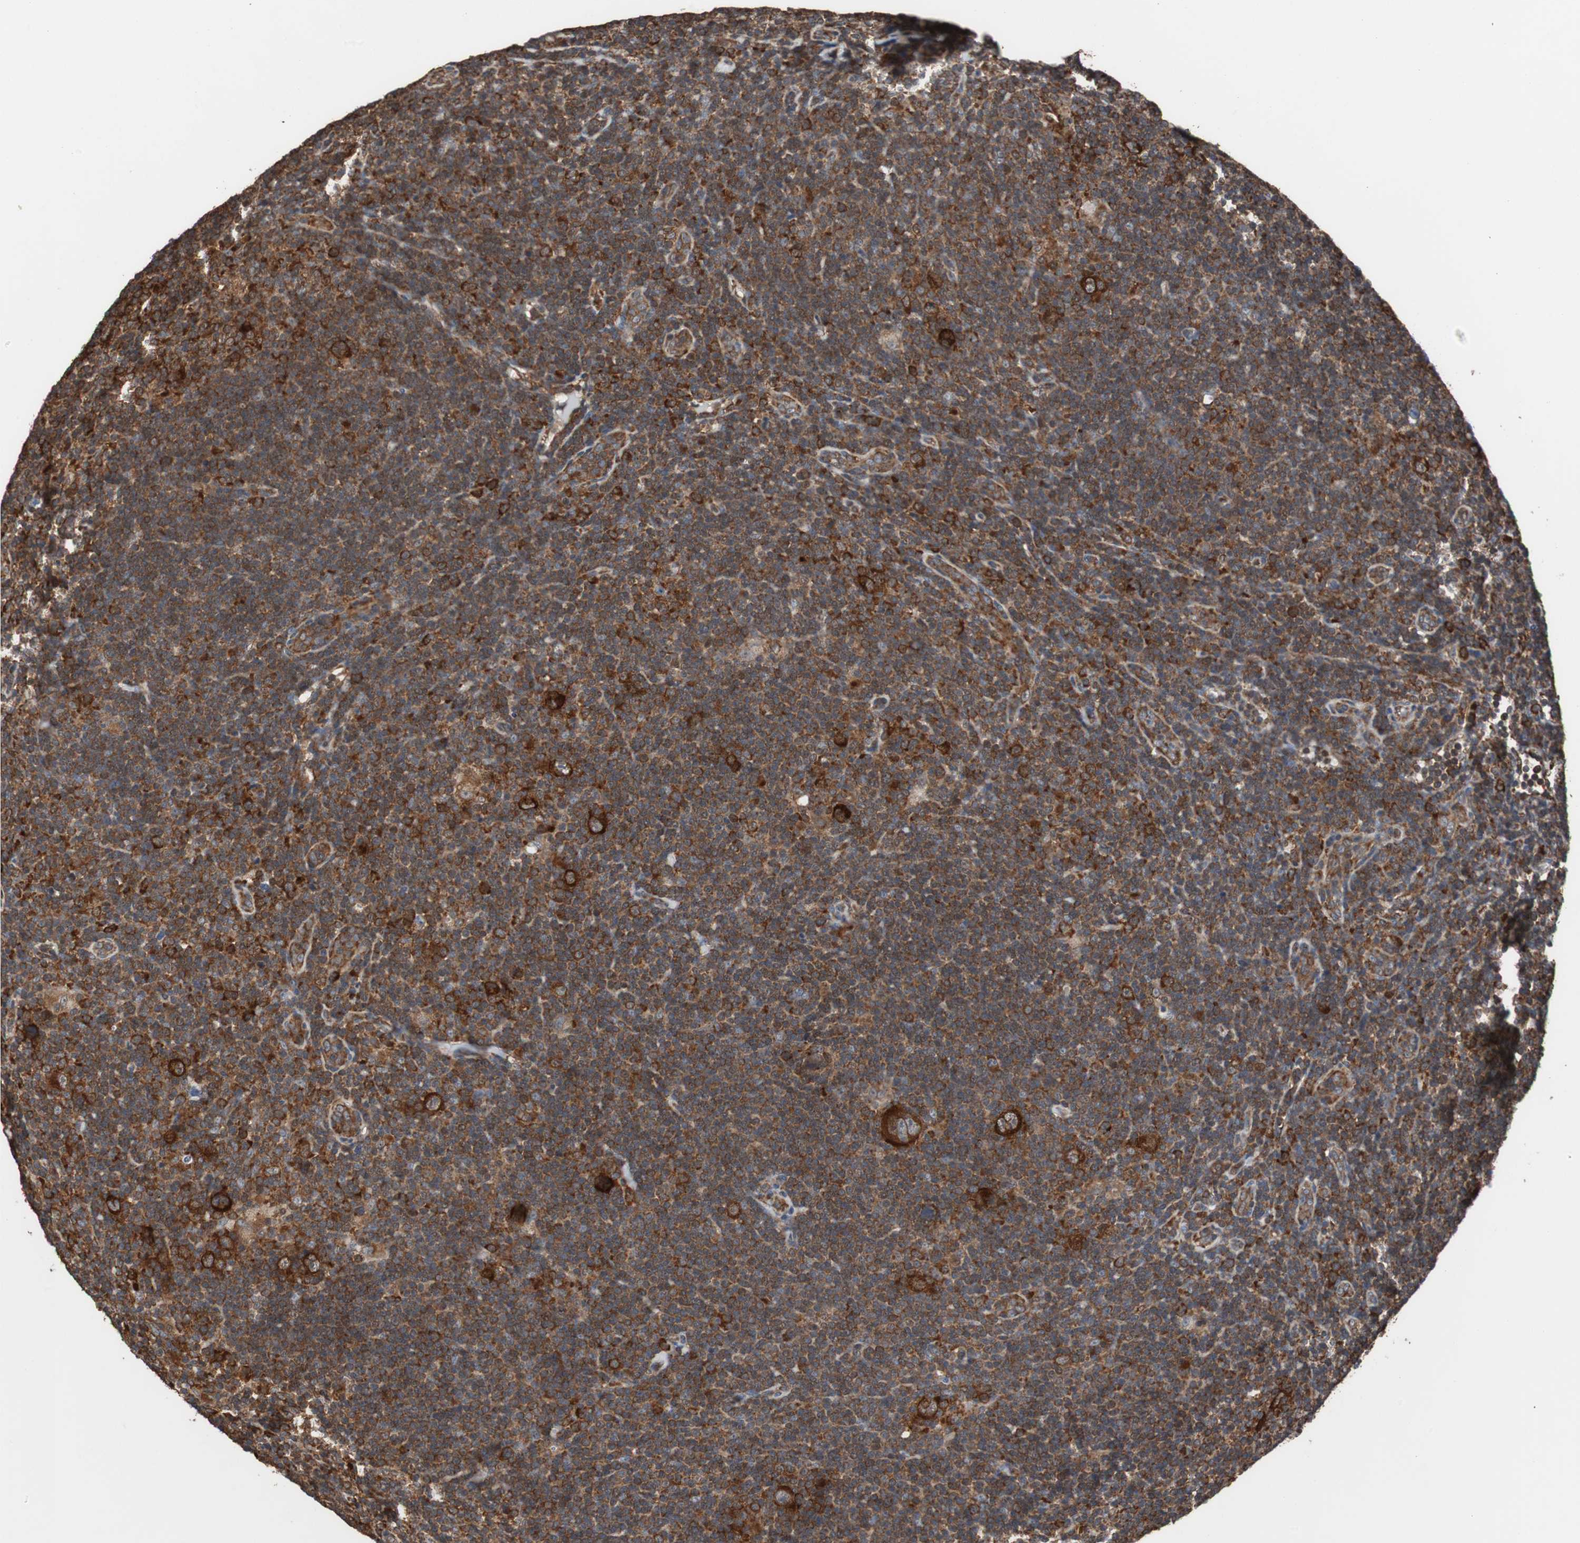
{"staining": {"intensity": "strong", "quantity": ">75%", "location": "cytoplasmic/membranous"}, "tissue": "lymphoma", "cell_type": "Tumor cells", "image_type": "cancer", "snomed": [{"axis": "morphology", "description": "Hodgkin's disease, NOS"}, {"axis": "topography", "description": "Lymph node"}], "caption": "A brown stain shows strong cytoplasmic/membranous expression of a protein in Hodgkin's disease tumor cells.", "gene": "USP10", "patient": {"sex": "female", "age": 57}}